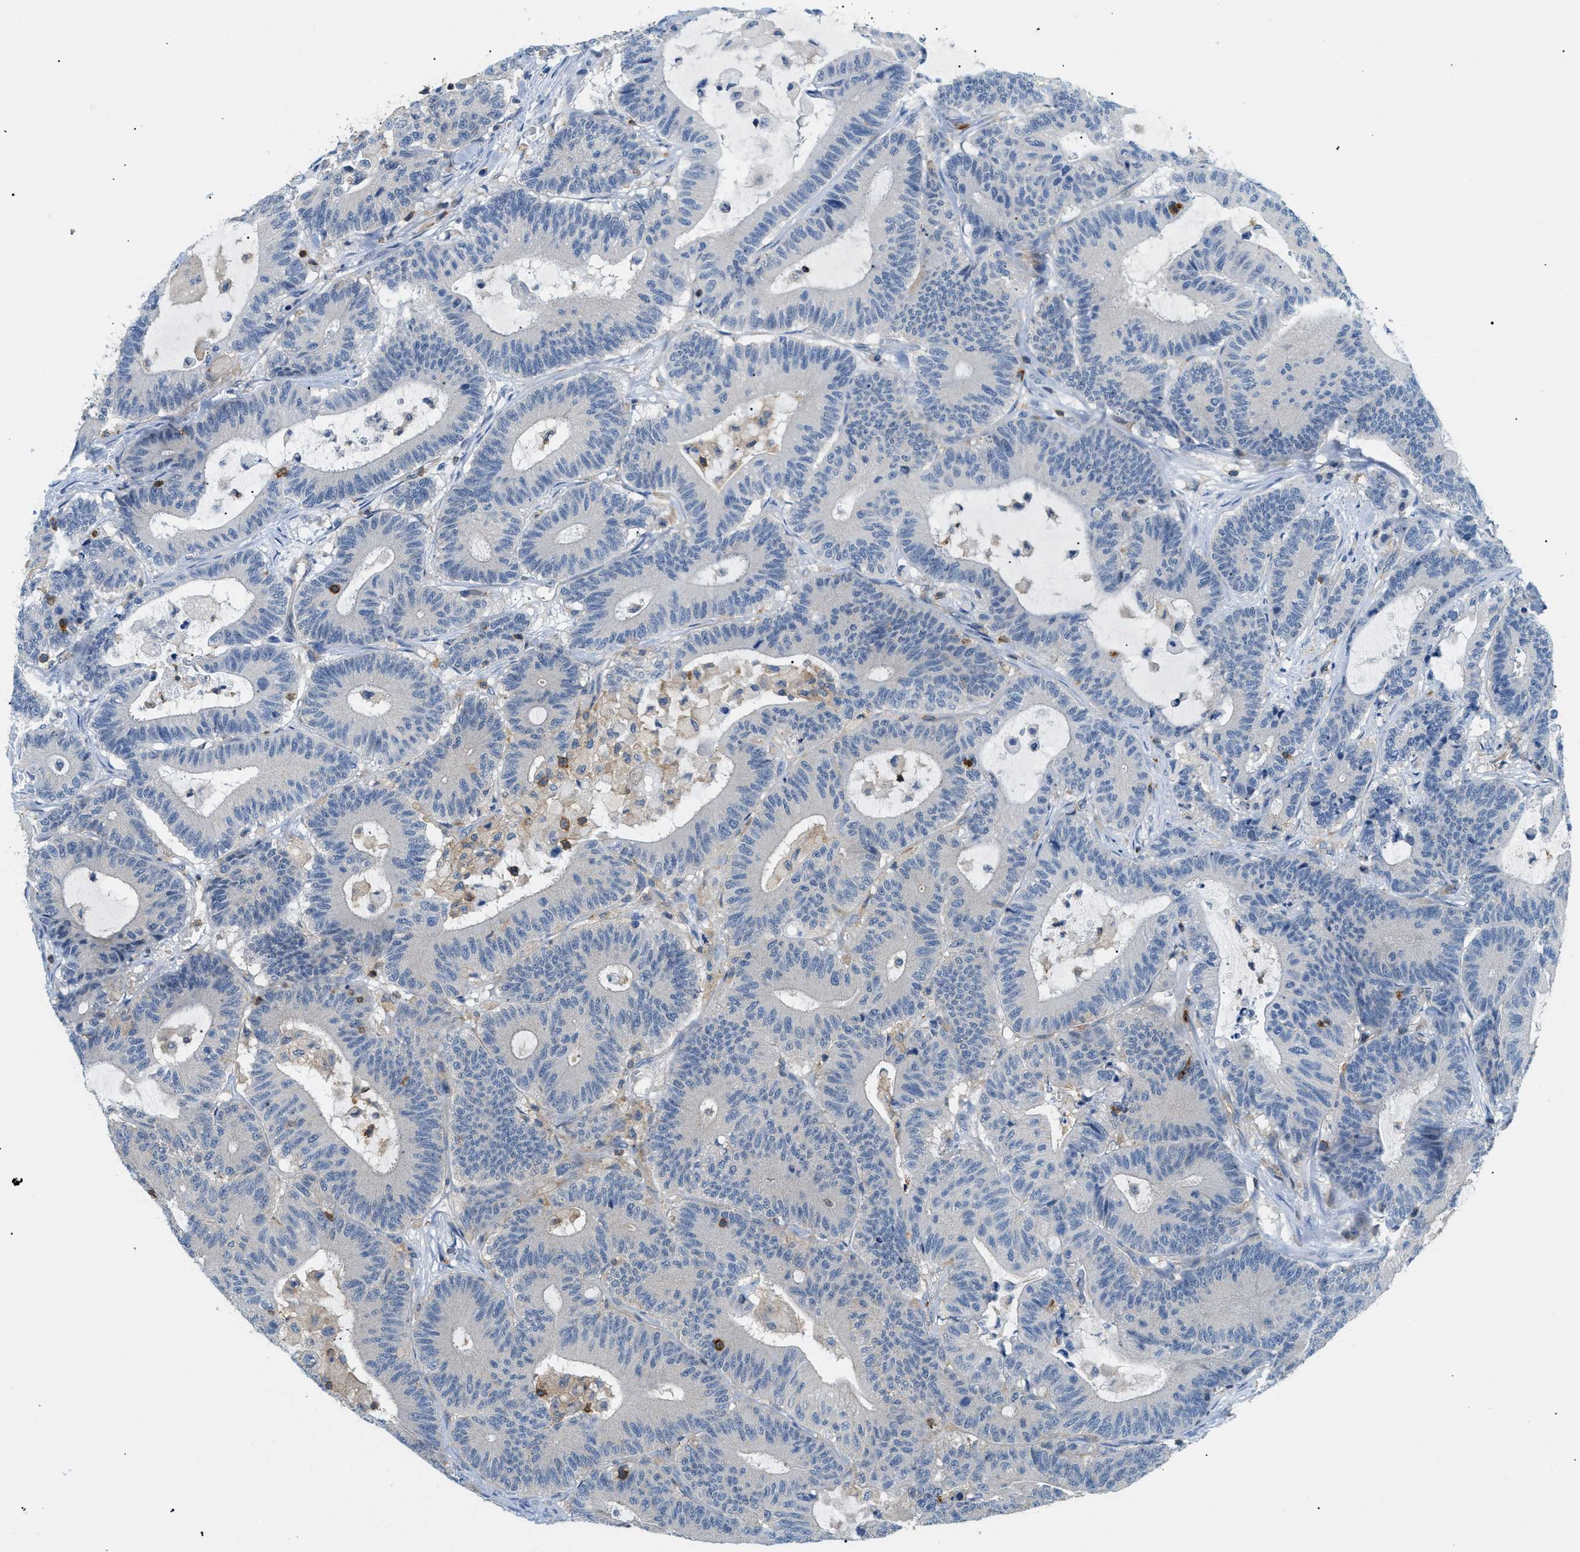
{"staining": {"intensity": "negative", "quantity": "none", "location": "none"}, "tissue": "colorectal cancer", "cell_type": "Tumor cells", "image_type": "cancer", "snomed": [{"axis": "morphology", "description": "Adenocarcinoma, NOS"}, {"axis": "topography", "description": "Colon"}], "caption": "IHC micrograph of colorectal cancer stained for a protein (brown), which displays no expression in tumor cells.", "gene": "INPP5D", "patient": {"sex": "female", "age": 84}}